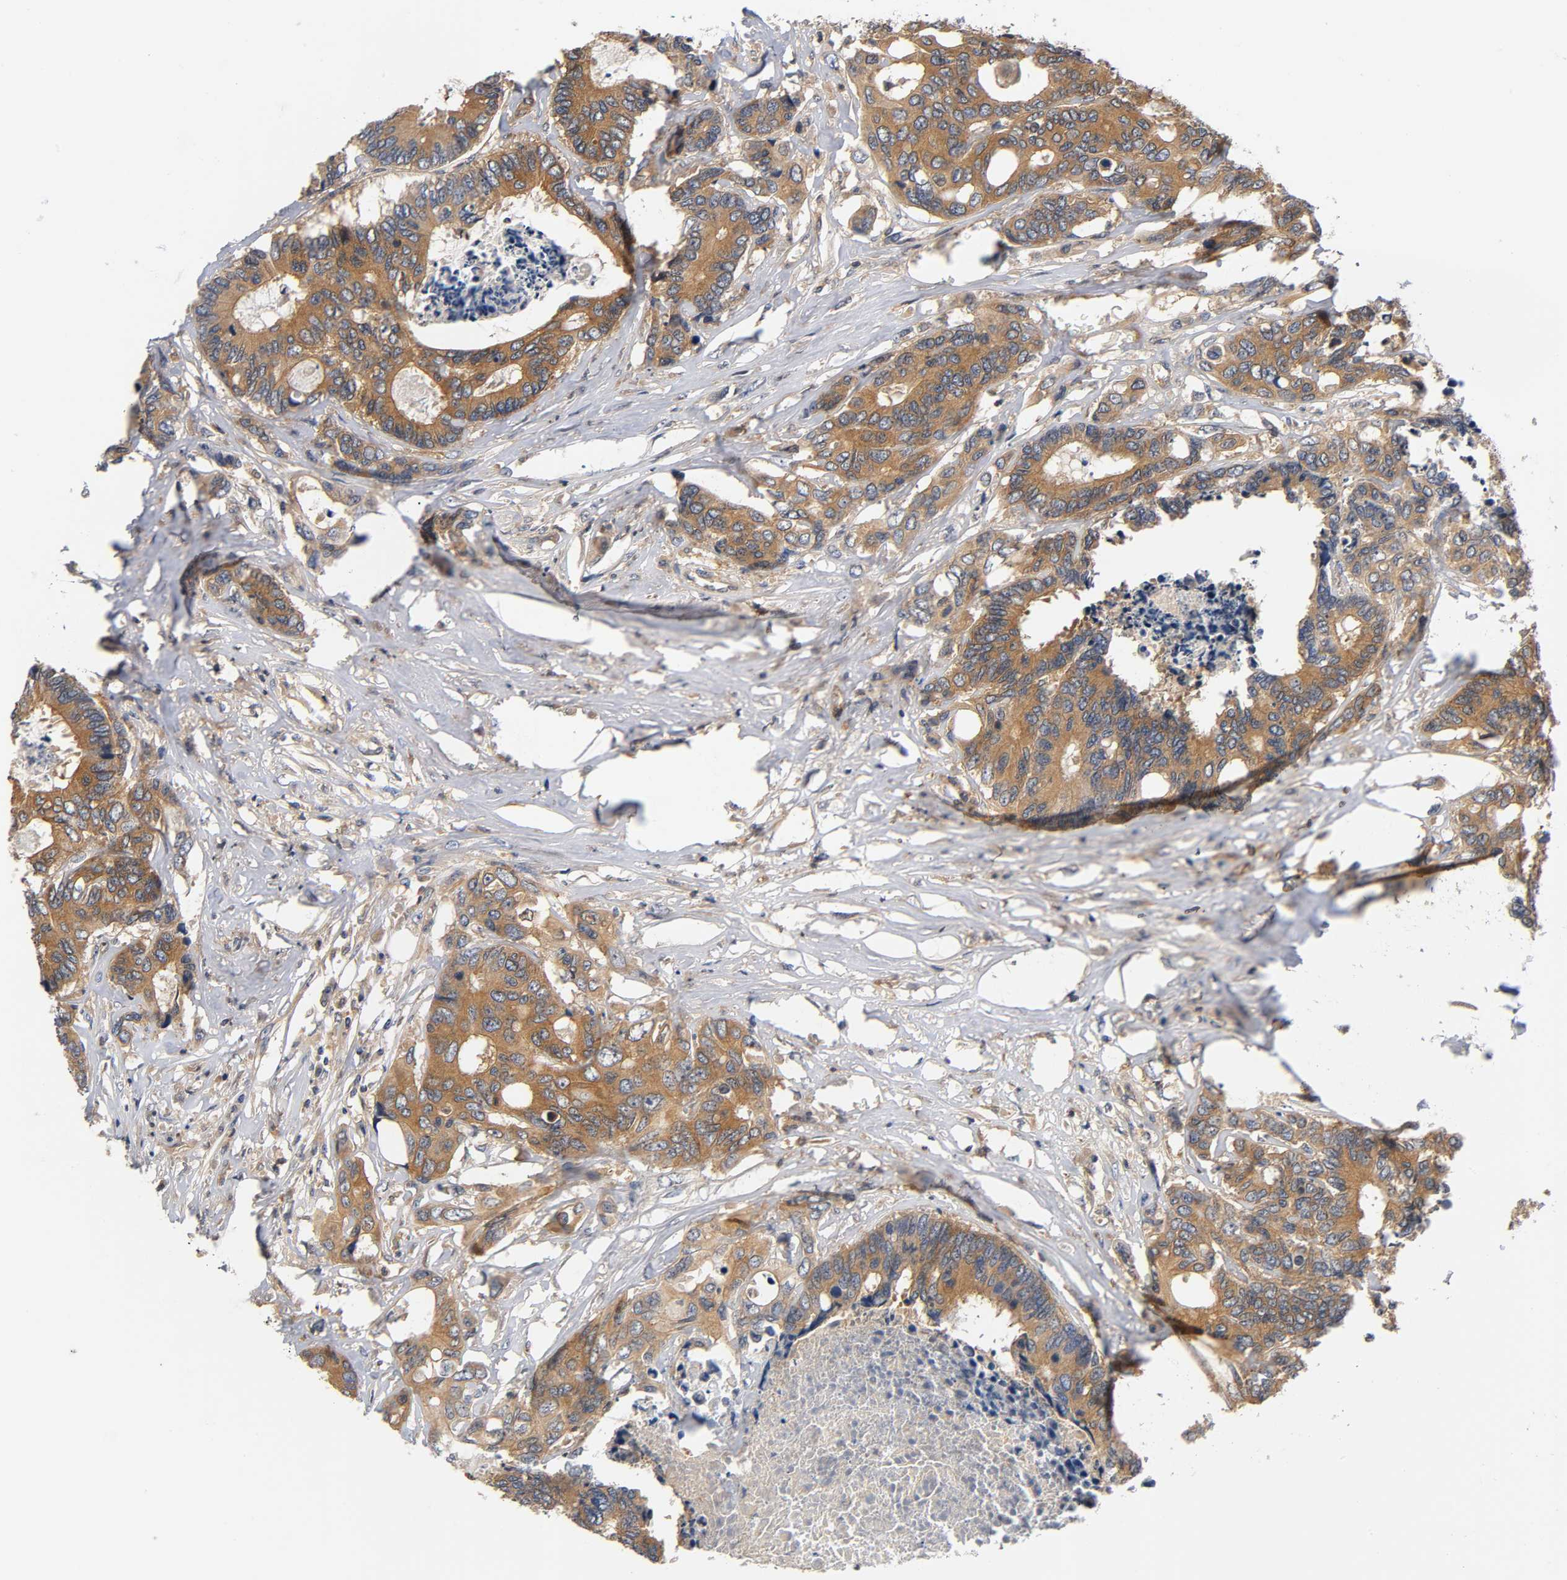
{"staining": {"intensity": "moderate", "quantity": ">75%", "location": "cytoplasmic/membranous"}, "tissue": "colorectal cancer", "cell_type": "Tumor cells", "image_type": "cancer", "snomed": [{"axis": "morphology", "description": "Adenocarcinoma, NOS"}, {"axis": "topography", "description": "Rectum"}], "caption": "Colorectal cancer was stained to show a protein in brown. There is medium levels of moderate cytoplasmic/membranous expression in about >75% of tumor cells.", "gene": "PRKAB1", "patient": {"sex": "male", "age": 55}}